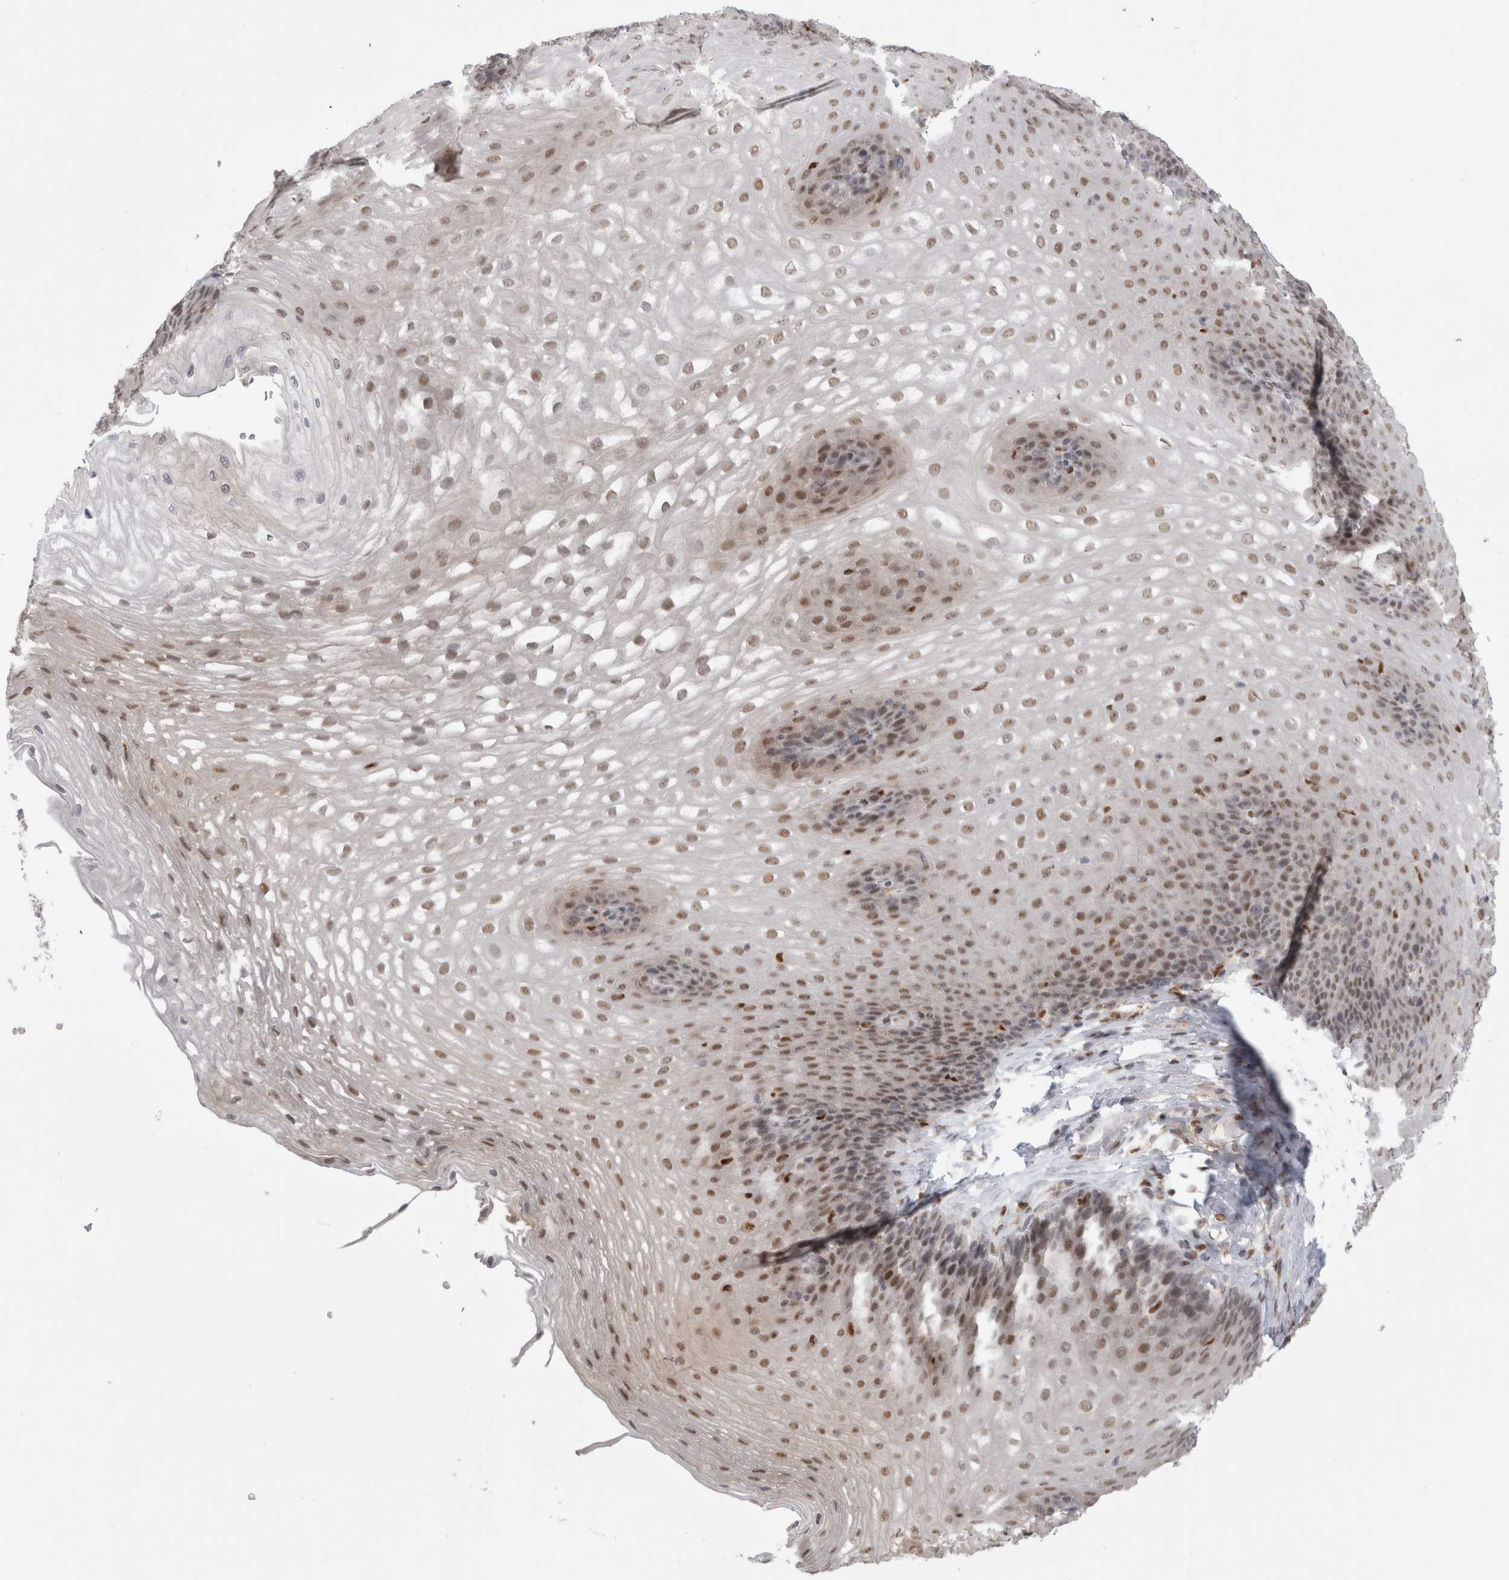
{"staining": {"intensity": "moderate", "quantity": "25%-75%", "location": "nuclear"}, "tissue": "esophagus", "cell_type": "Squamous epithelial cells", "image_type": "normal", "snomed": [{"axis": "morphology", "description": "Normal tissue, NOS"}, {"axis": "topography", "description": "Esophagus"}], "caption": "This is a histology image of immunohistochemistry (IHC) staining of unremarkable esophagus, which shows moderate expression in the nuclear of squamous epithelial cells.", "gene": "SRARP", "patient": {"sex": "female", "age": 66}}